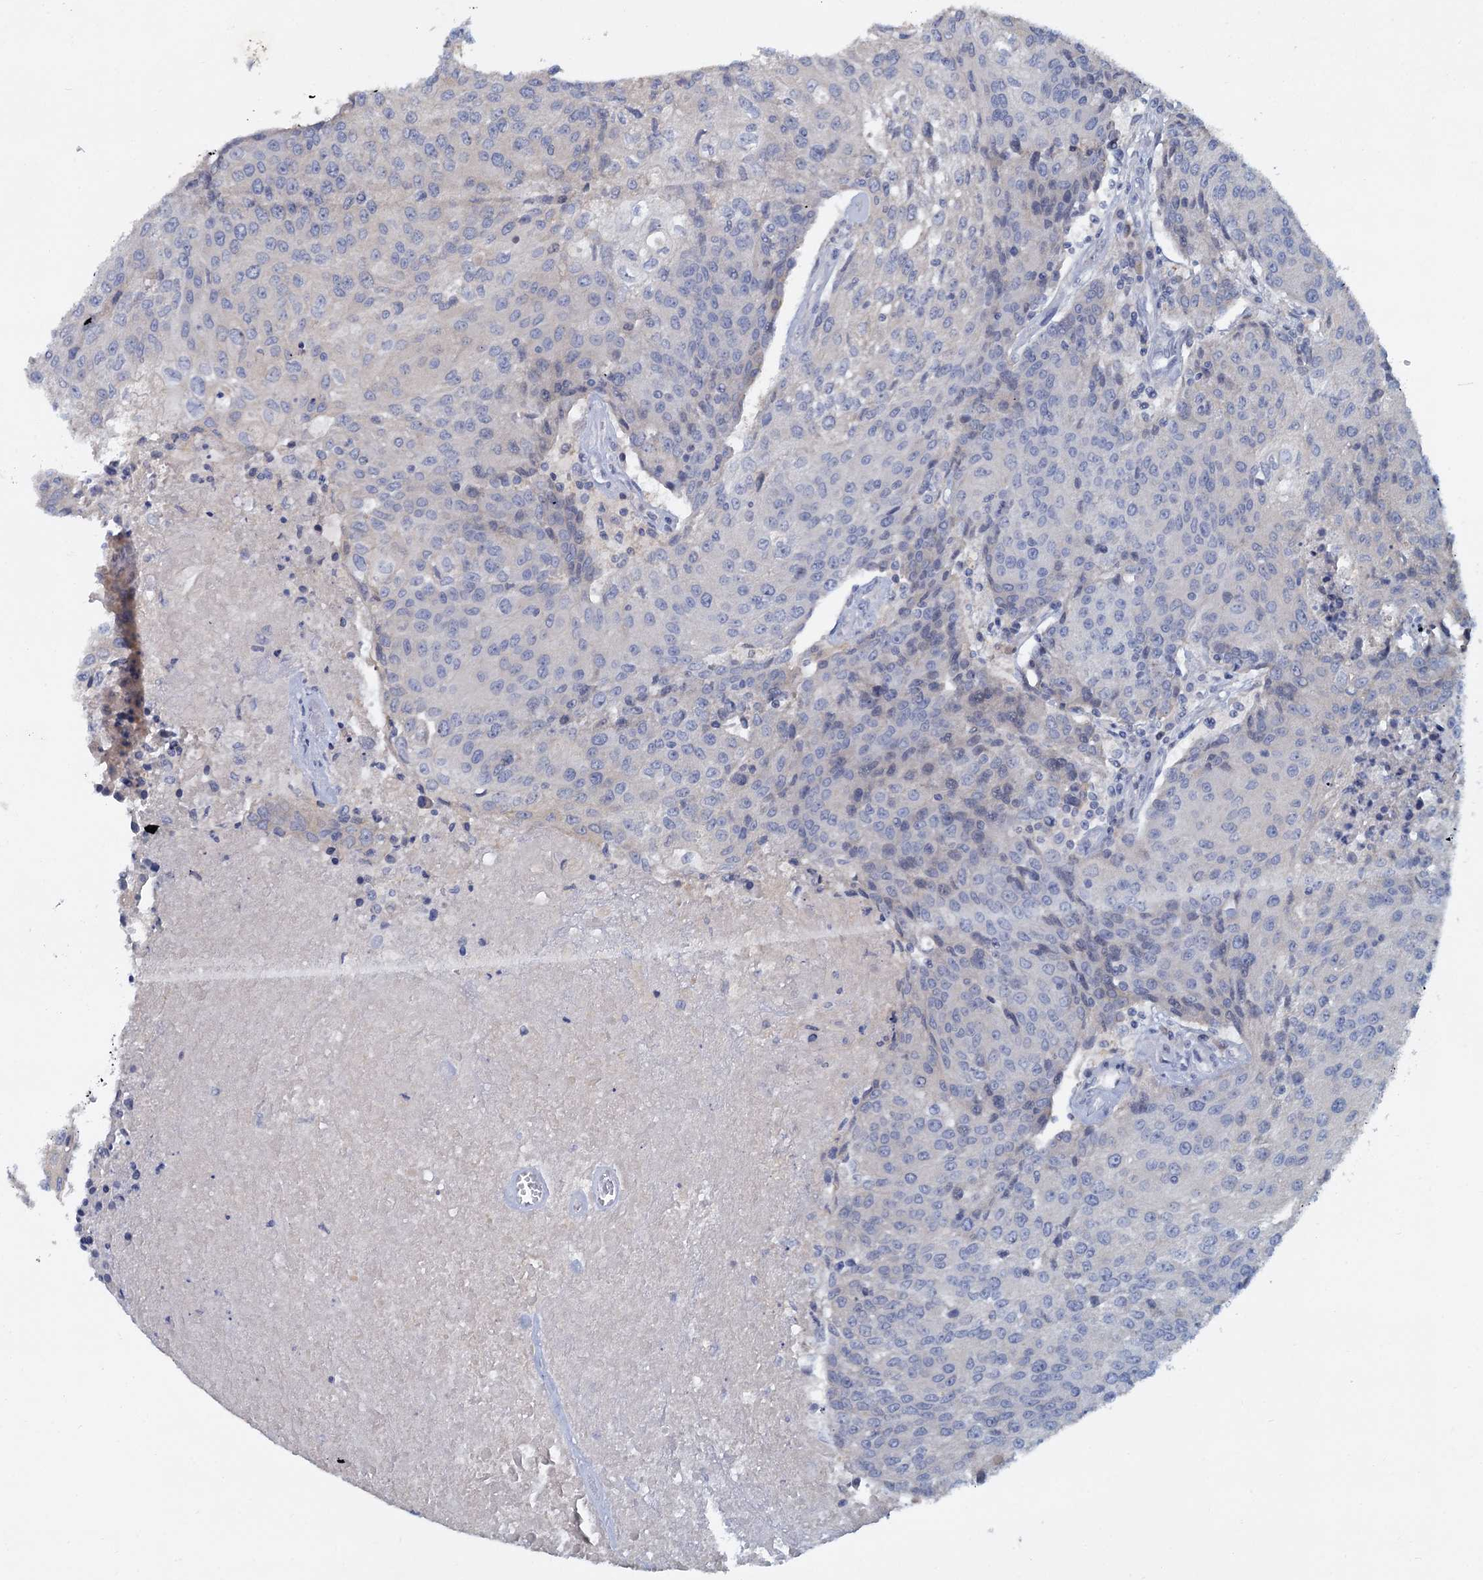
{"staining": {"intensity": "negative", "quantity": "none", "location": "none"}, "tissue": "urothelial cancer", "cell_type": "Tumor cells", "image_type": "cancer", "snomed": [{"axis": "morphology", "description": "Urothelial carcinoma, High grade"}, {"axis": "topography", "description": "Urinary bladder"}], "caption": "Urothelial cancer was stained to show a protein in brown. There is no significant staining in tumor cells.", "gene": "ACSM3", "patient": {"sex": "female", "age": 85}}